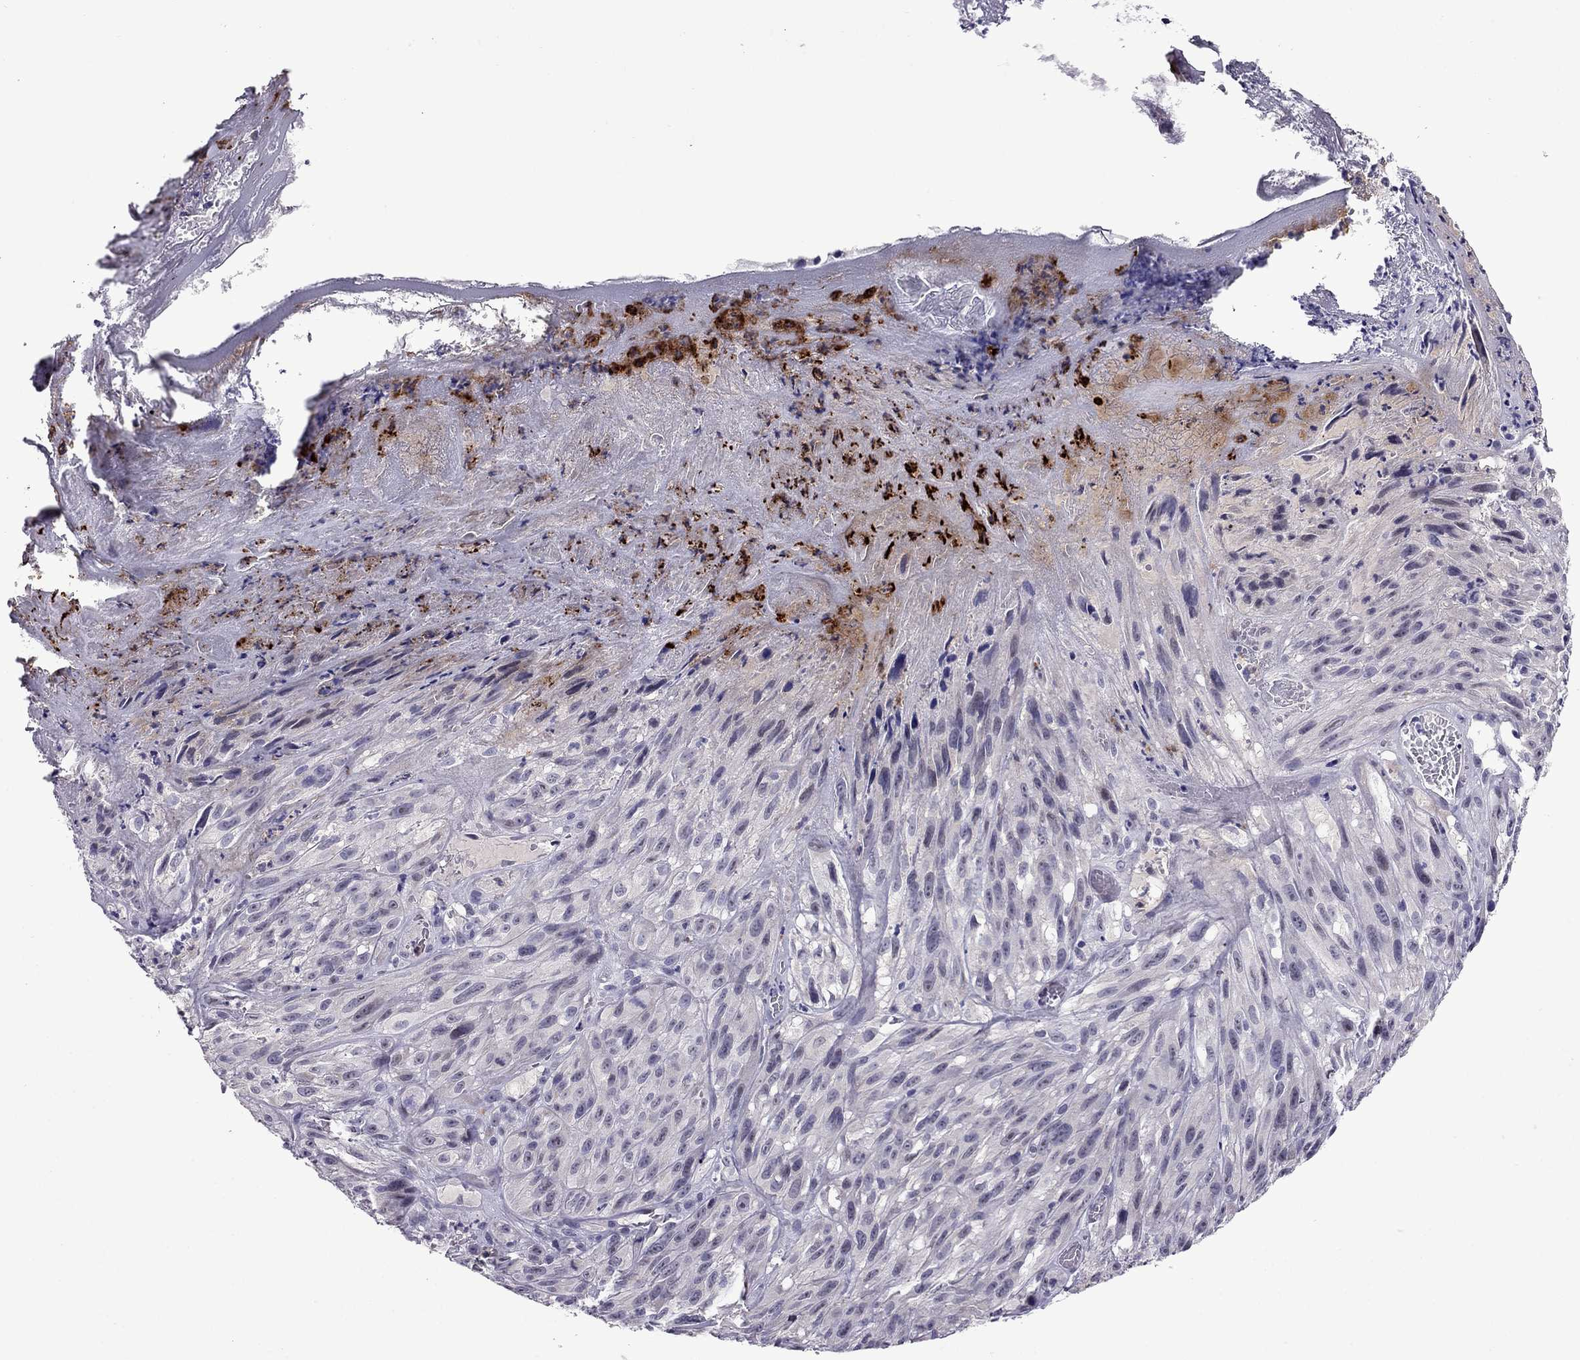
{"staining": {"intensity": "negative", "quantity": "none", "location": "none"}, "tissue": "melanoma", "cell_type": "Tumor cells", "image_type": "cancer", "snomed": [{"axis": "morphology", "description": "Malignant melanoma, NOS"}, {"axis": "topography", "description": "Skin"}], "caption": "Immunohistochemistry micrograph of neoplastic tissue: human melanoma stained with DAB (3,3'-diaminobenzidine) exhibits no significant protein expression in tumor cells.", "gene": "MYBPH", "patient": {"sex": "male", "age": 51}}